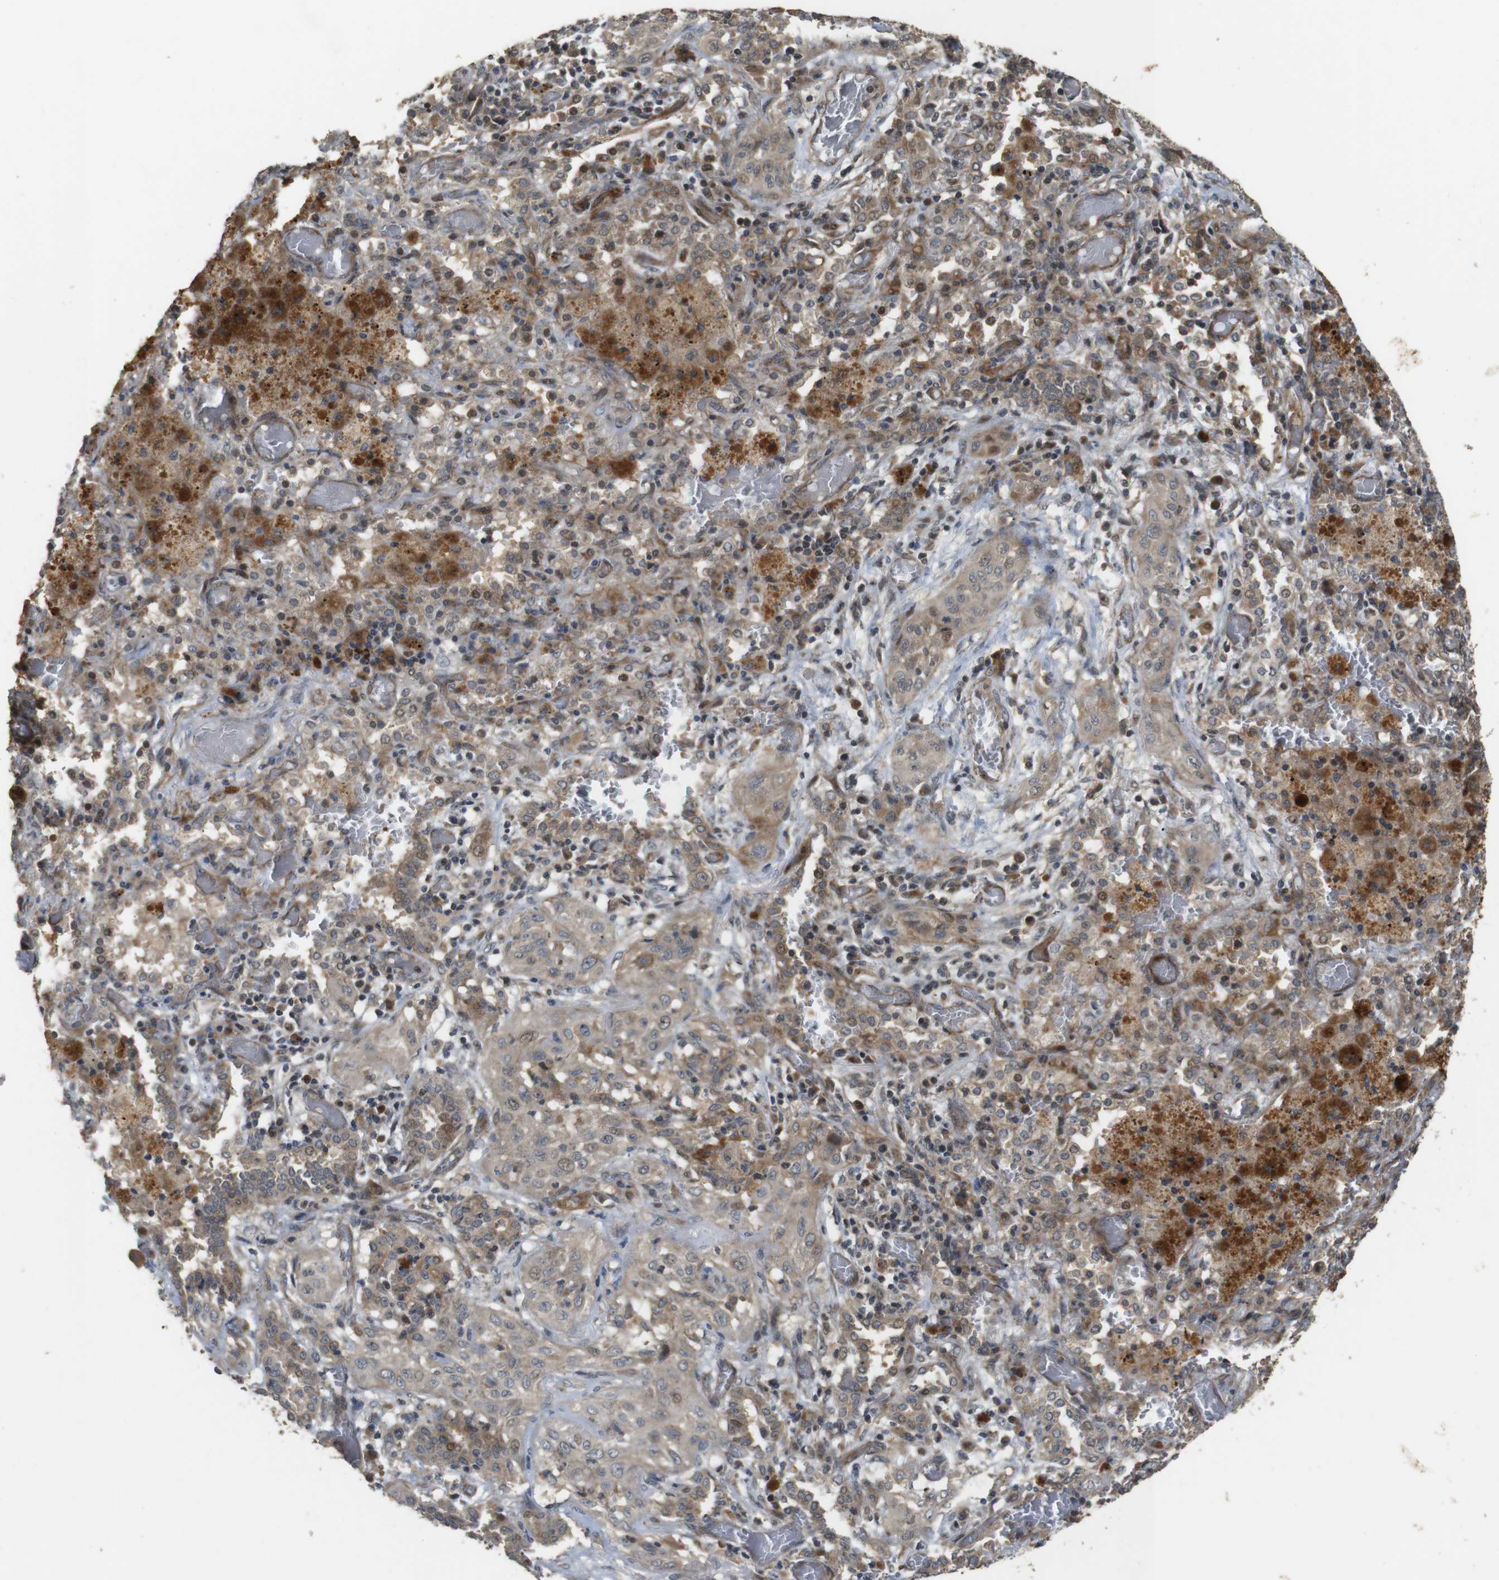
{"staining": {"intensity": "weak", "quantity": ">75%", "location": "cytoplasmic/membranous"}, "tissue": "lung cancer", "cell_type": "Tumor cells", "image_type": "cancer", "snomed": [{"axis": "morphology", "description": "Squamous cell carcinoma, NOS"}, {"axis": "topography", "description": "Lung"}], "caption": "This is an image of immunohistochemistry staining of lung squamous cell carcinoma, which shows weak expression in the cytoplasmic/membranous of tumor cells.", "gene": "PCDHB10", "patient": {"sex": "female", "age": 47}}